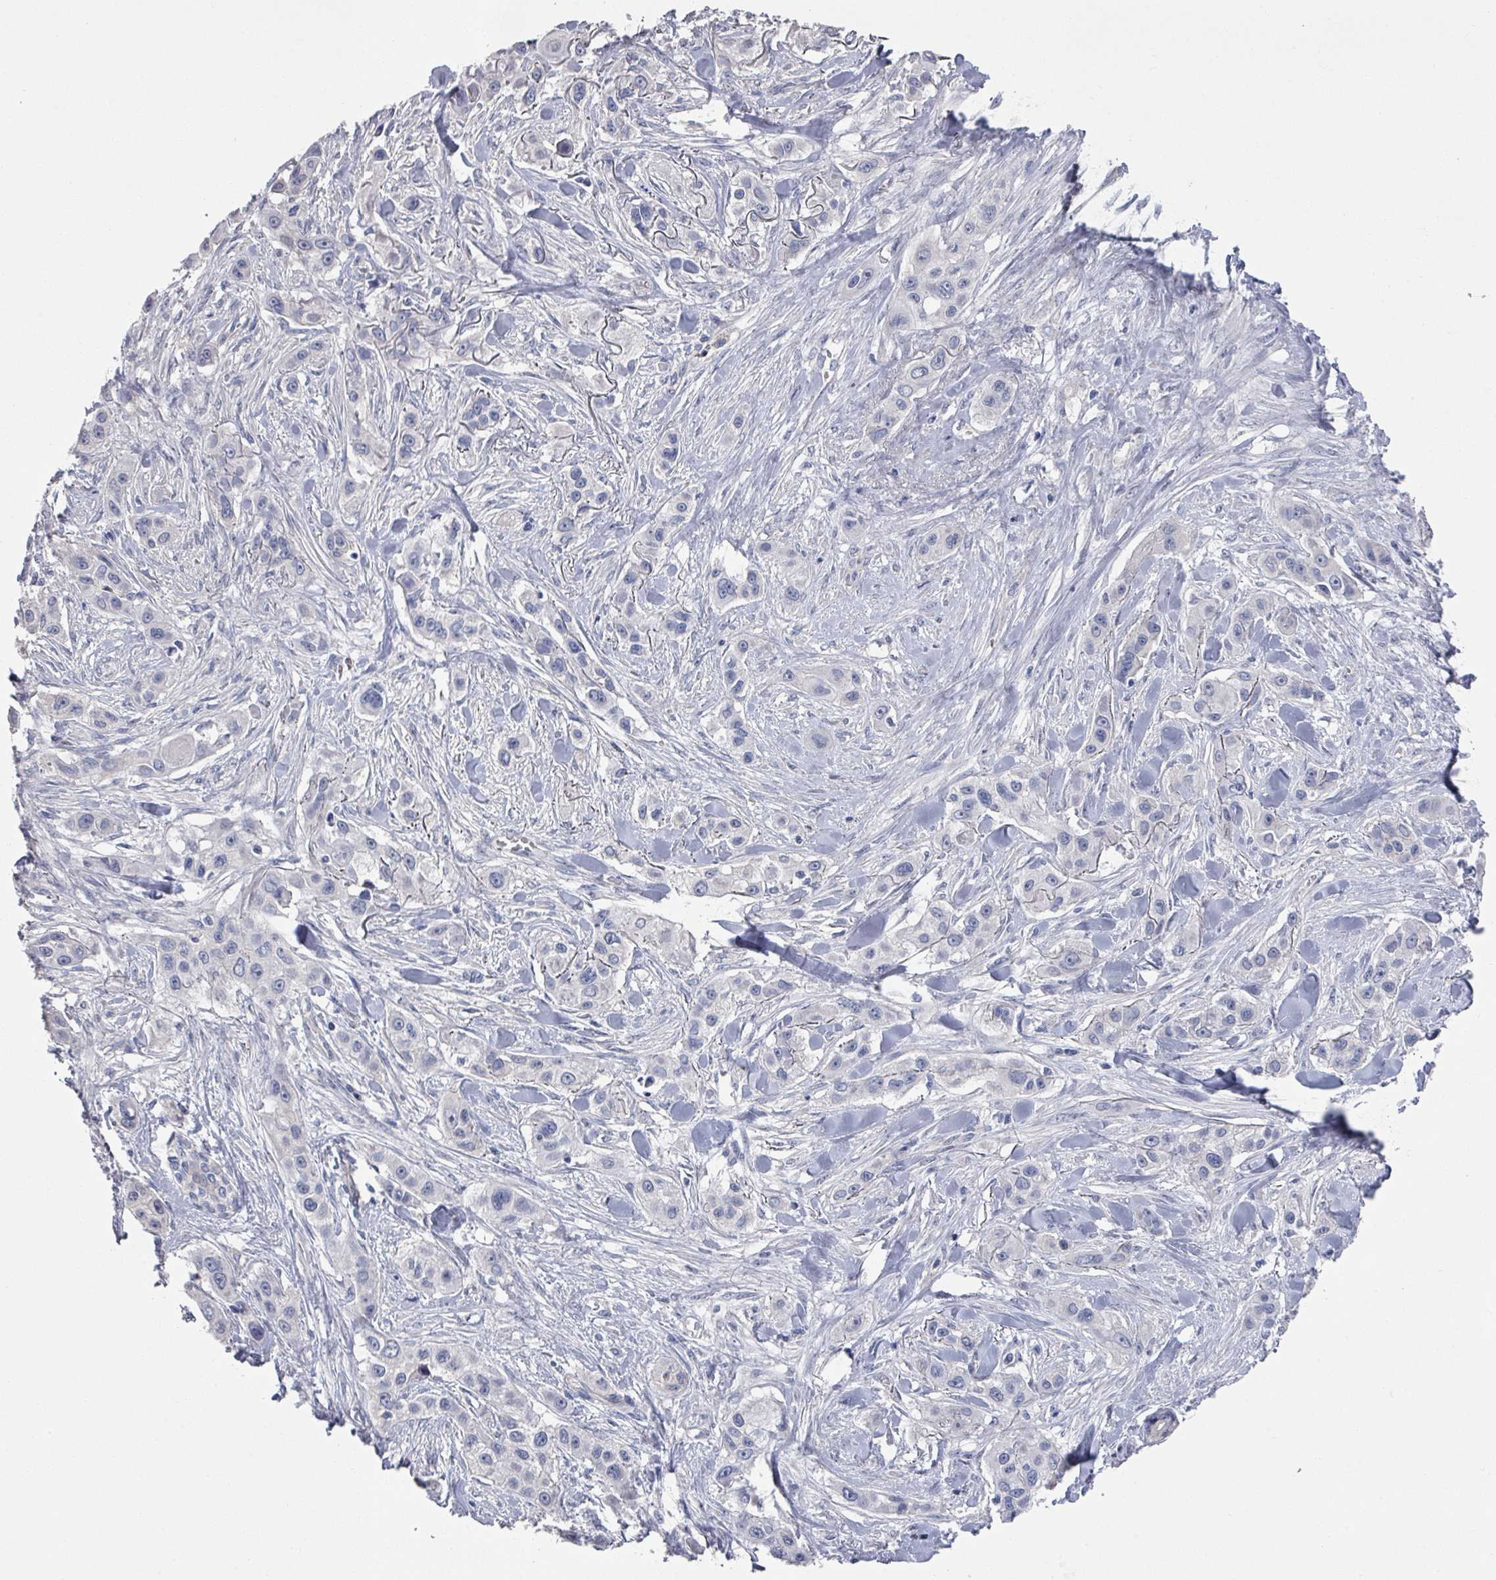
{"staining": {"intensity": "negative", "quantity": "none", "location": "none"}, "tissue": "skin cancer", "cell_type": "Tumor cells", "image_type": "cancer", "snomed": [{"axis": "morphology", "description": "Squamous cell carcinoma, NOS"}, {"axis": "topography", "description": "Skin"}], "caption": "Immunohistochemical staining of skin cancer (squamous cell carcinoma) shows no significant staining in tumor cells.", "gene": "EFL1", "patient": {"sex": "male", "age": 63}}